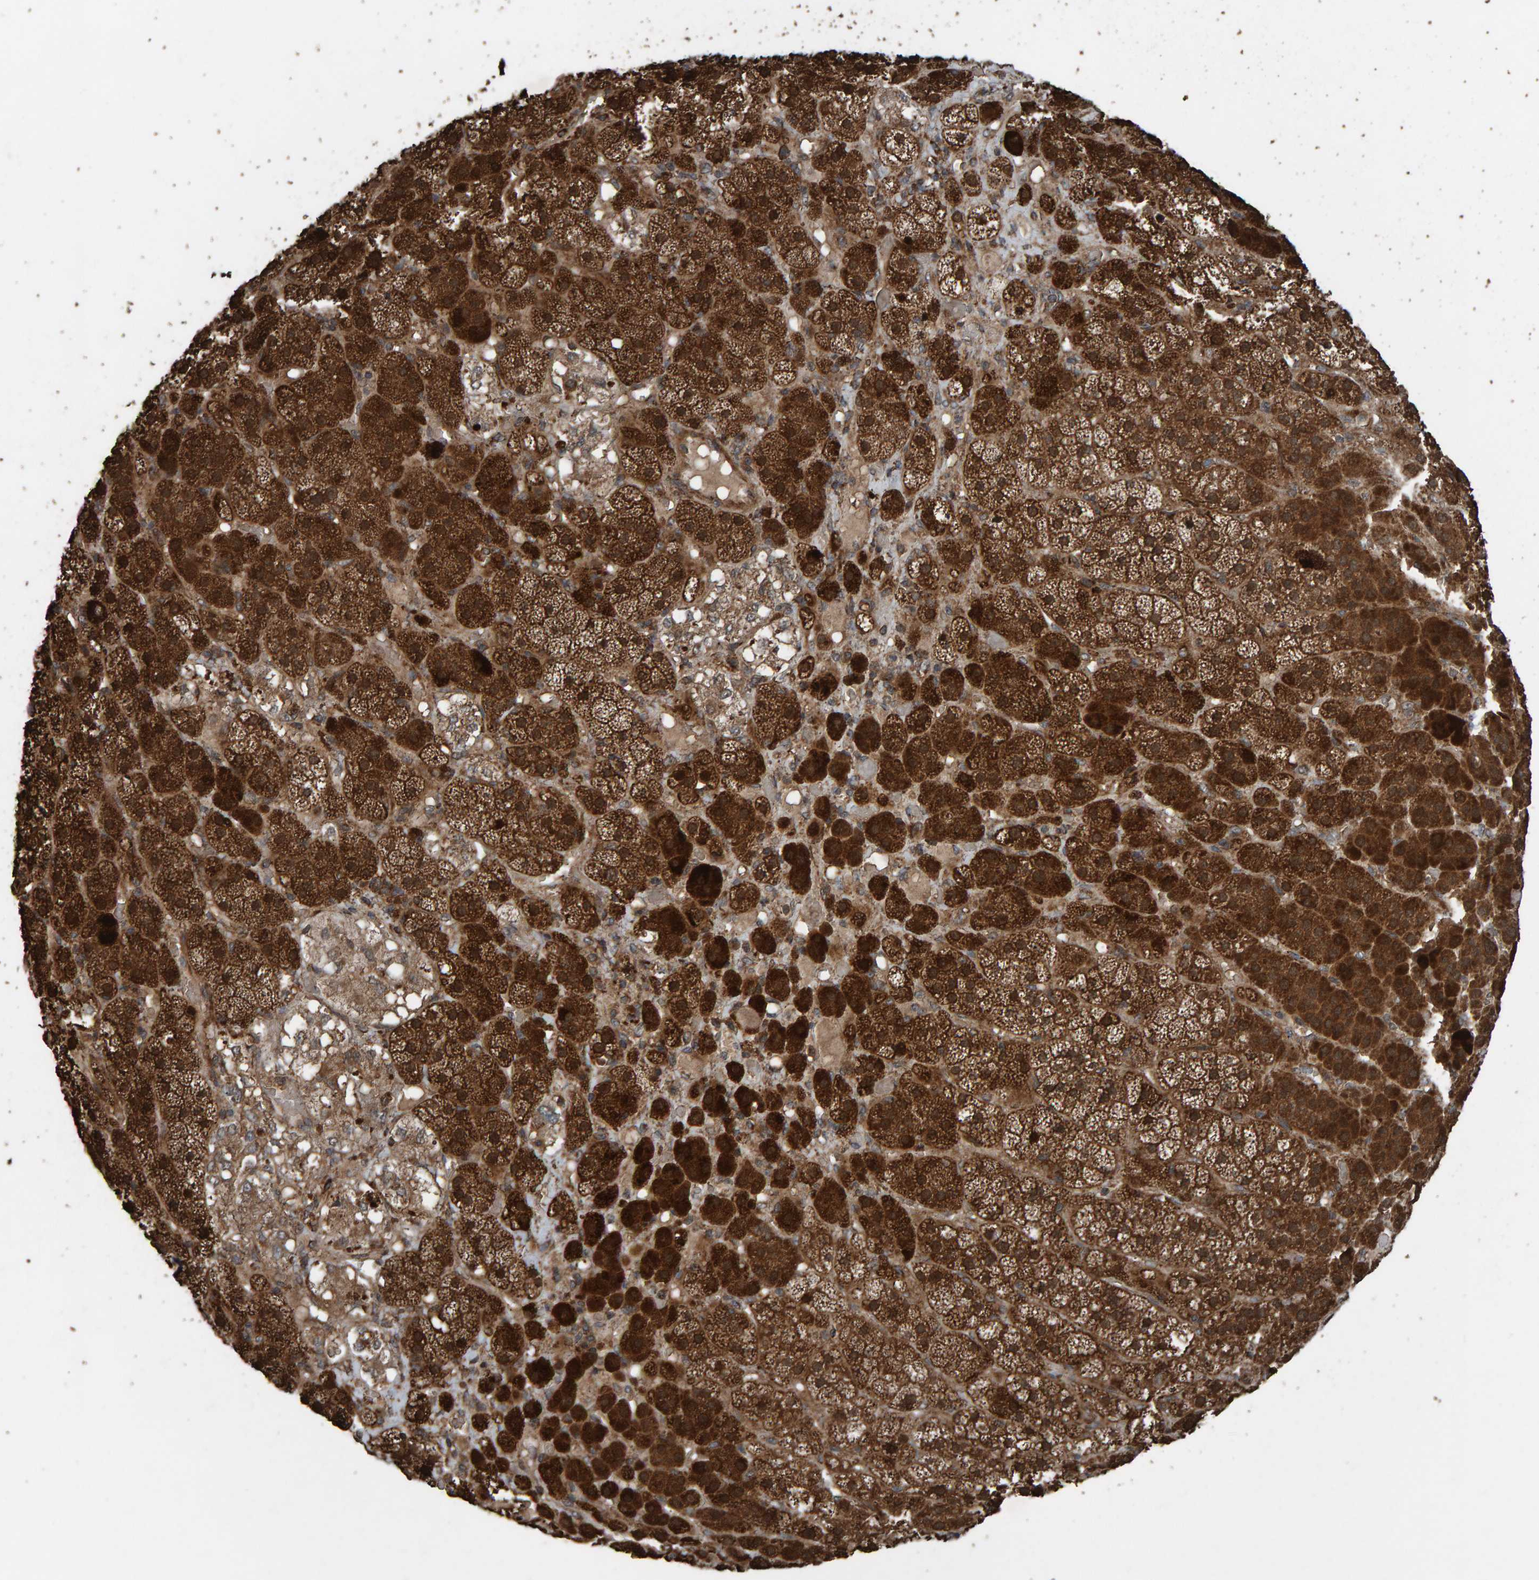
{"staining": {"intensity": "strong", "quantity": ">75%", "location": "cytoplasmic/membranous"}, "tissue": "adrenal gland", "cell_type": "Glandular cells", "image_type": "normal", "snomed": [{"axis": "morphology", "description": "Normal tissue, NOS"}, {"axis": "topography", "description": "Adrenal gland"}], "caption": "Immunohistochemical staining of unremarkable human adrenal gland shows high levels of strong cytoplasmic/membranous expression in about >75% of glandular cells. (Stains: DAB in brown, nuclei in blue, Microscopy: brightfield microscopy at high magnification).", "gene": "DUS1L", "patient": {"sex": "male", "age": 57}}